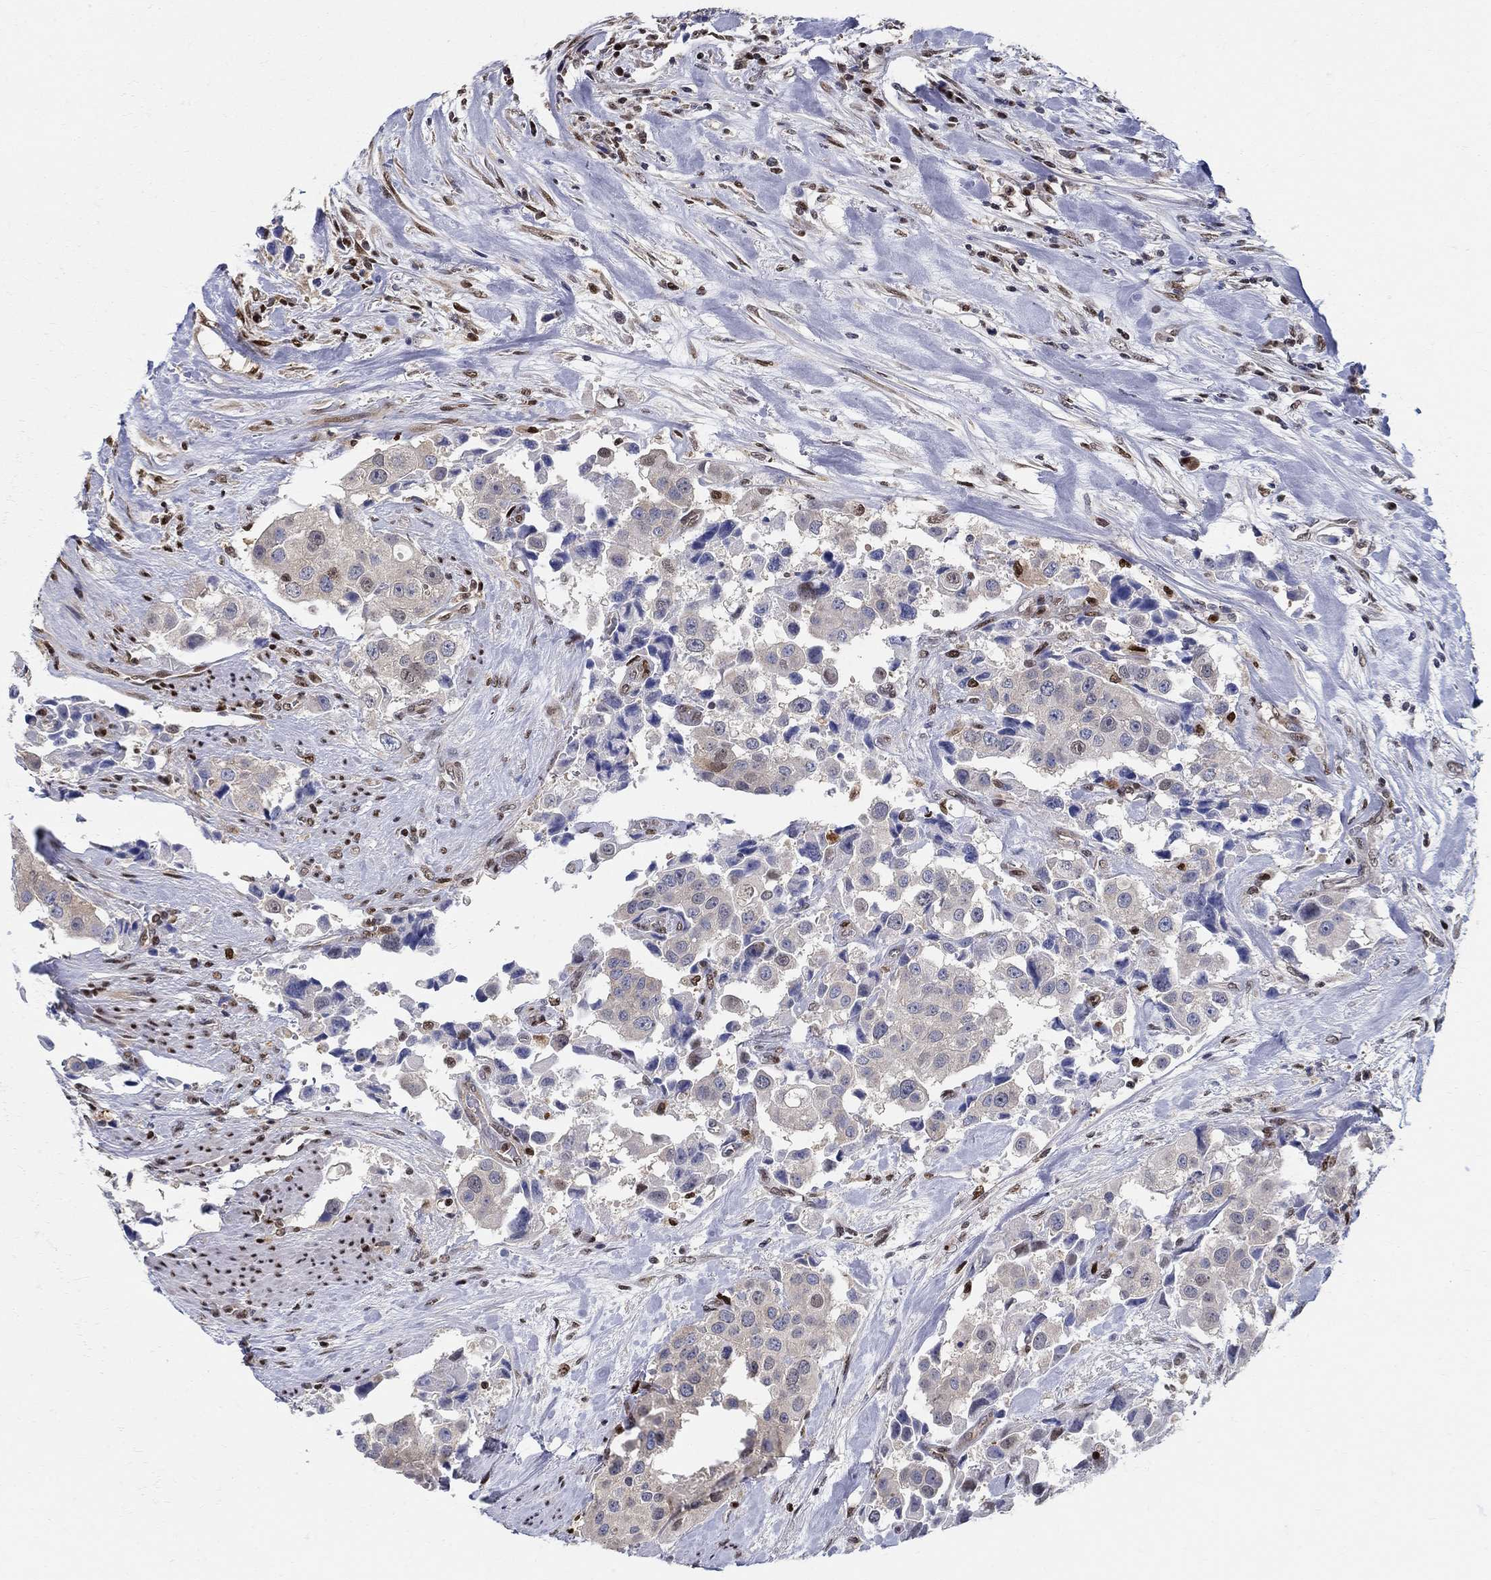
{"staining": {"intensity": "negative", "quantity": "none", "location": "none"}, "tissue": "urothelial cancer", "cell_type": "Tumor cells", "image_type": "cancer", "snomed": [{"axis": "morphology", "description": "Urothelial carcinoma, High grade"}, {"axis": "topography", "description": "Urinary bladder"}], "caption": "Image shows no significant protein staining in tumor cells of urothelial carcinoma (high-grade).", "gene": "ZNF594", "patient": {"sex": "female", "age": 64}}